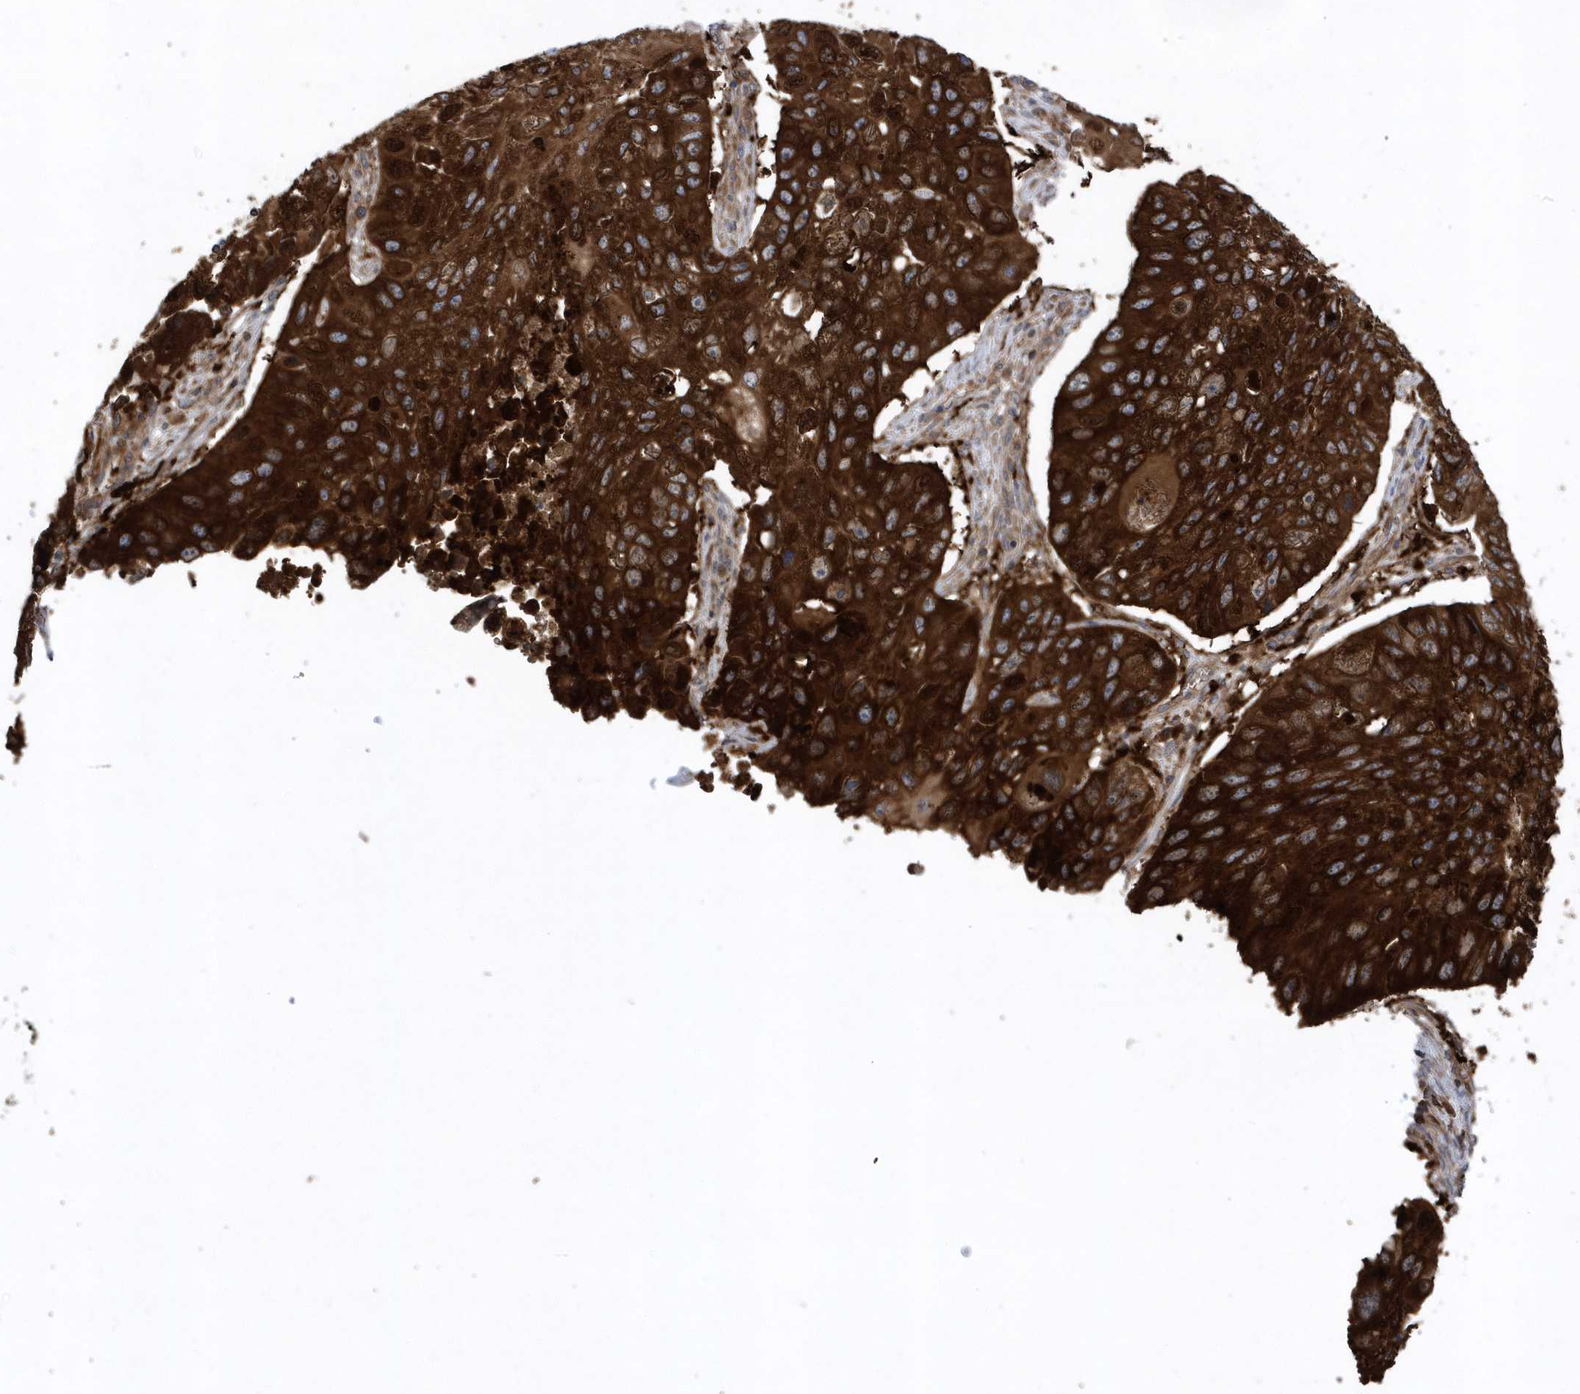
{"staining": {"intensity": "strong", "quantity": ">75%", "location": "cytoplasmic/membranous"}, "tissue": "lung cancer", "cell_type": "Tumor cells", "image_type": "cancer", "snomed": [{"axis": "morphology", "description": "Squamous cell carcinoma, NOS"}, {"axis": "topography", "description": "Lung"}], "caption": "Lung cancer stained for a protein displays strong cytoplasmic/membranous positivity in tumor cells. (IHC, brightfield microscopy, high magnification).", "gene": "PAICS", "patient": {"sex": "male", "age": 61}}